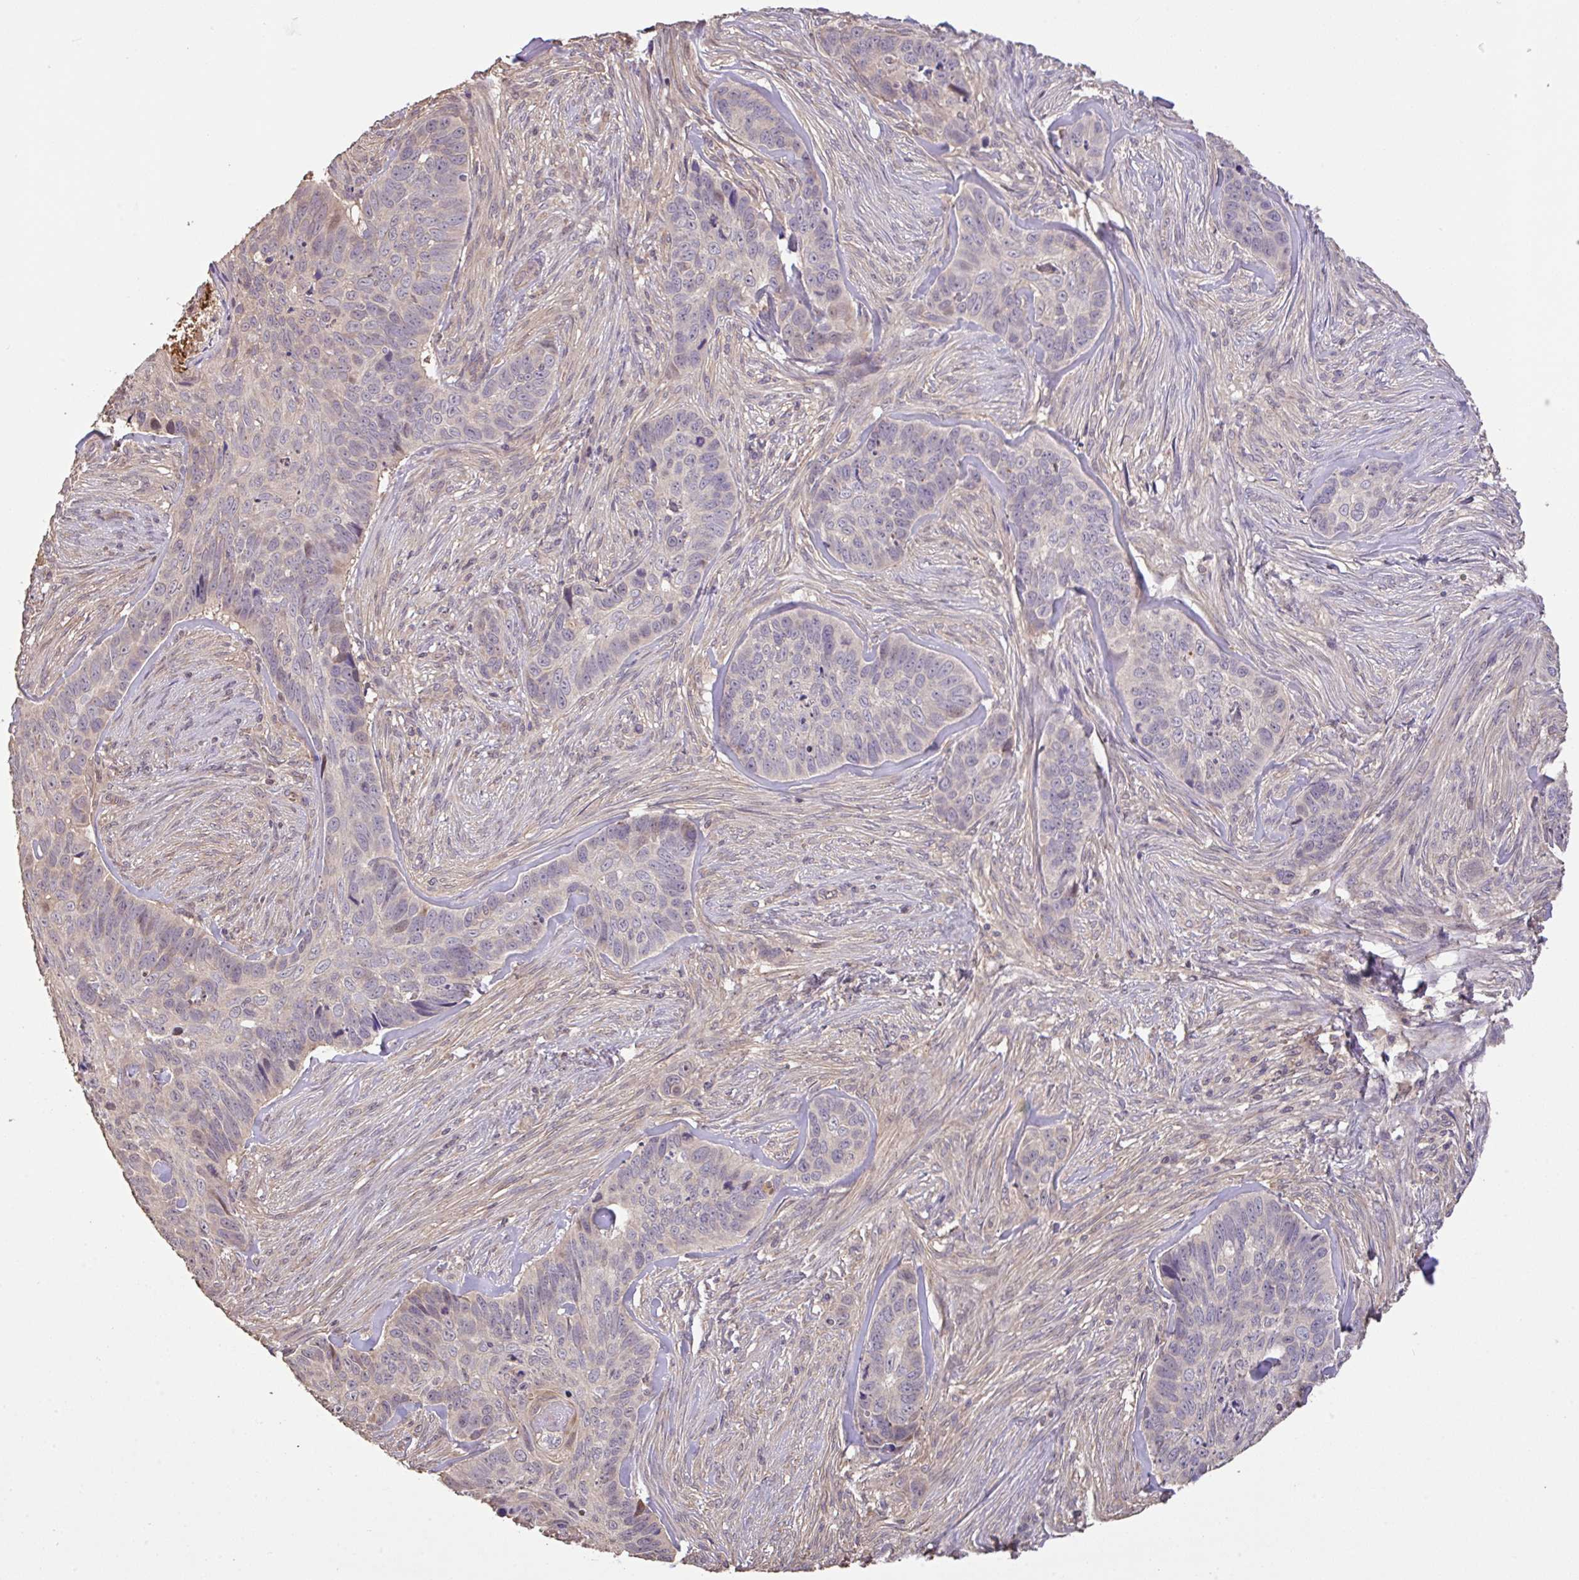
{"staining": {"intensity": "negative", "quantity": "none", "location": "none"}, "tissue": "skin cancer", "cell_type": "Tumor cells", "image_type": "cancer", "snomed": [{"axis": "morphology", "description": "Basal cell carcinoma"}, {"axis": "topography", "description": "Skin"}], "caption": "DAB immunohistochemical staining of human basal cell carcinoma (skin) demonstrates no significant positivity in tumor cells.", "gene": "C1QTNF9B", "patient": {"sex": "female", "age": 82}}